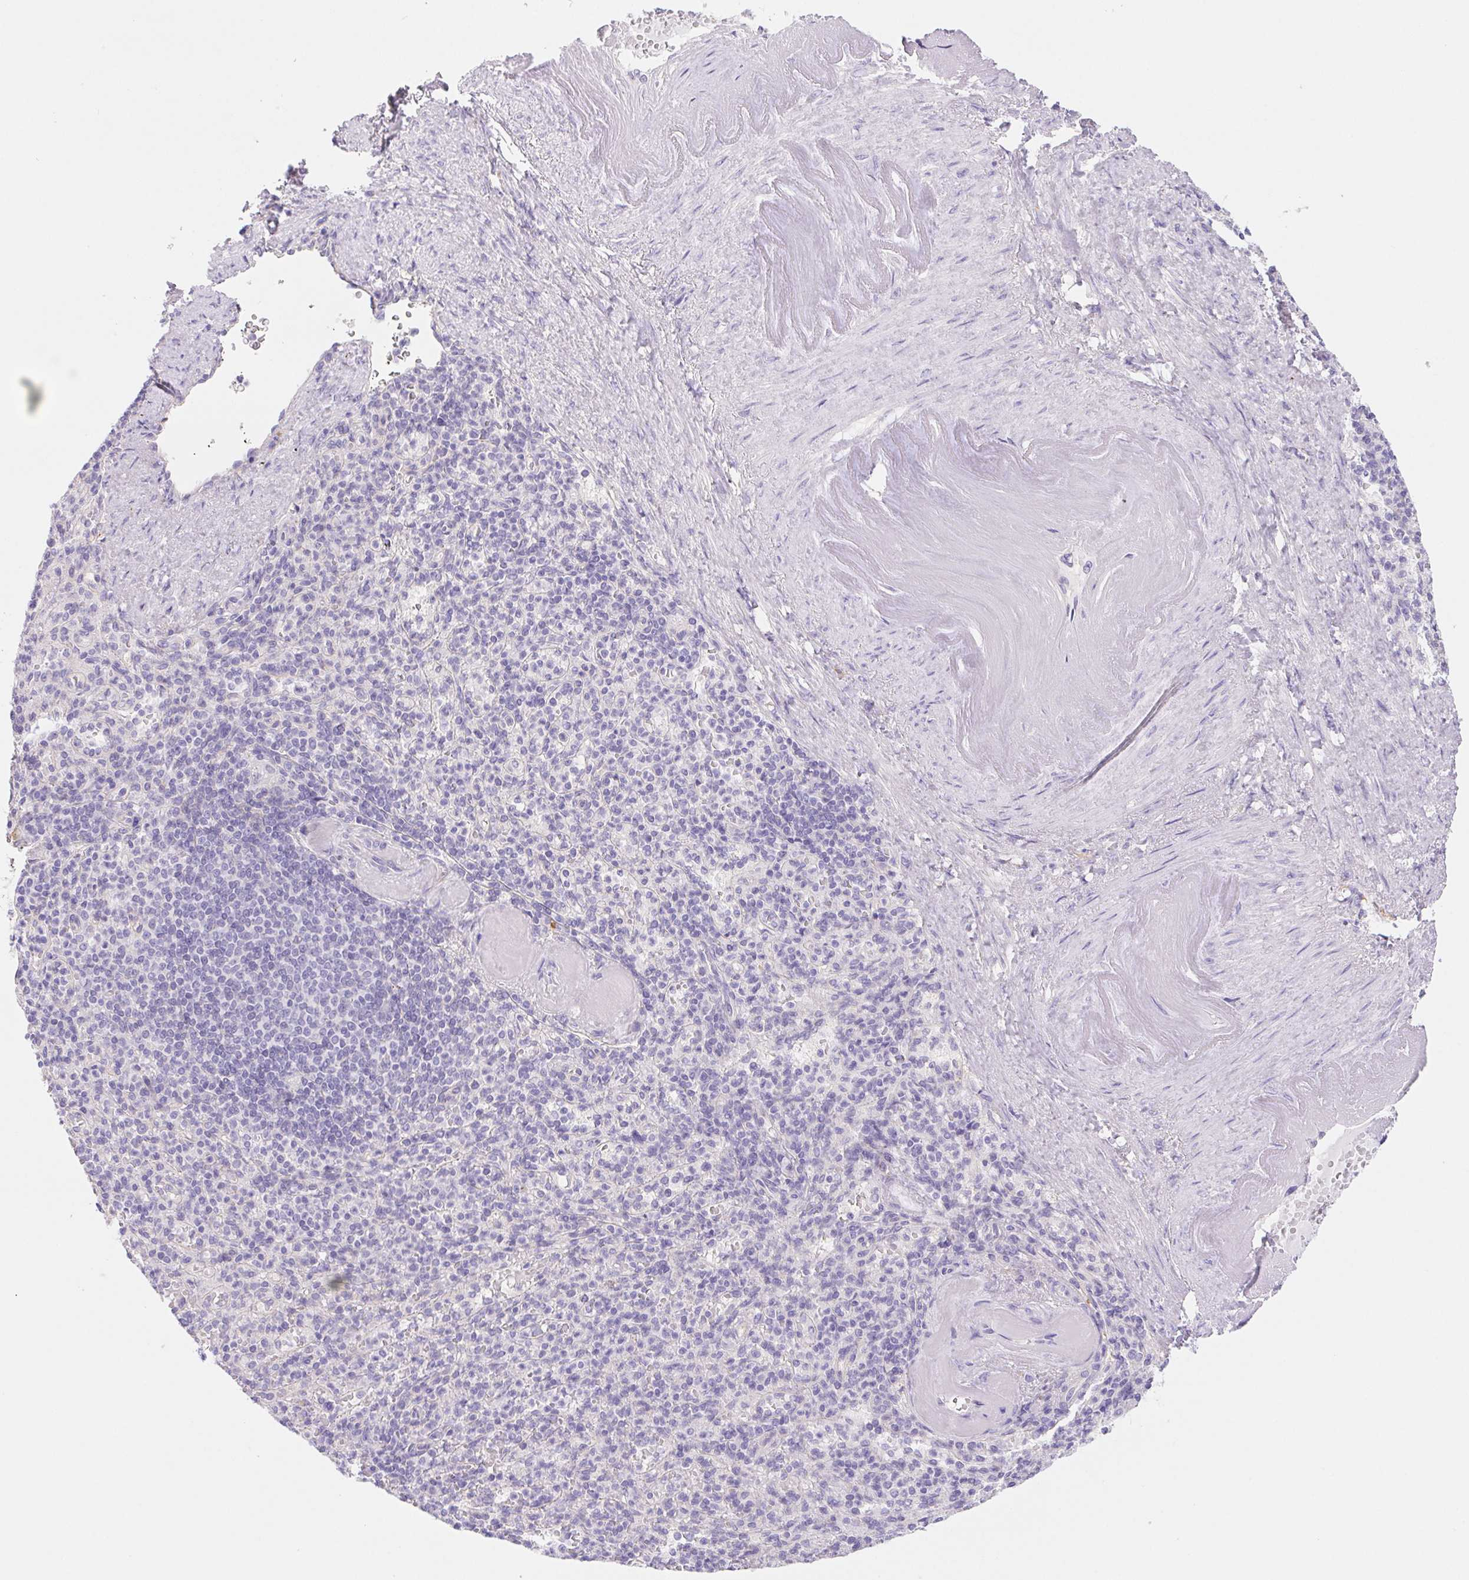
{"staining": {"intensity": "negative", "quantity": "none", "location": "none"}, "tissue": "spleen", "cell_type": "Cells in red pulp", "image_type": "normal", "snomed": [{"axis": "morphology", "description": "Normal tissue, NOS"}, {"axis": "topography", "description": "Spleen"}], "caption": "This is a photomicrograph of IHC staining of normal spleen, which shows no positivity in cells in red pulp.", "gene": "PNLIP", "patient": {"sex": "female", "age": 74}}